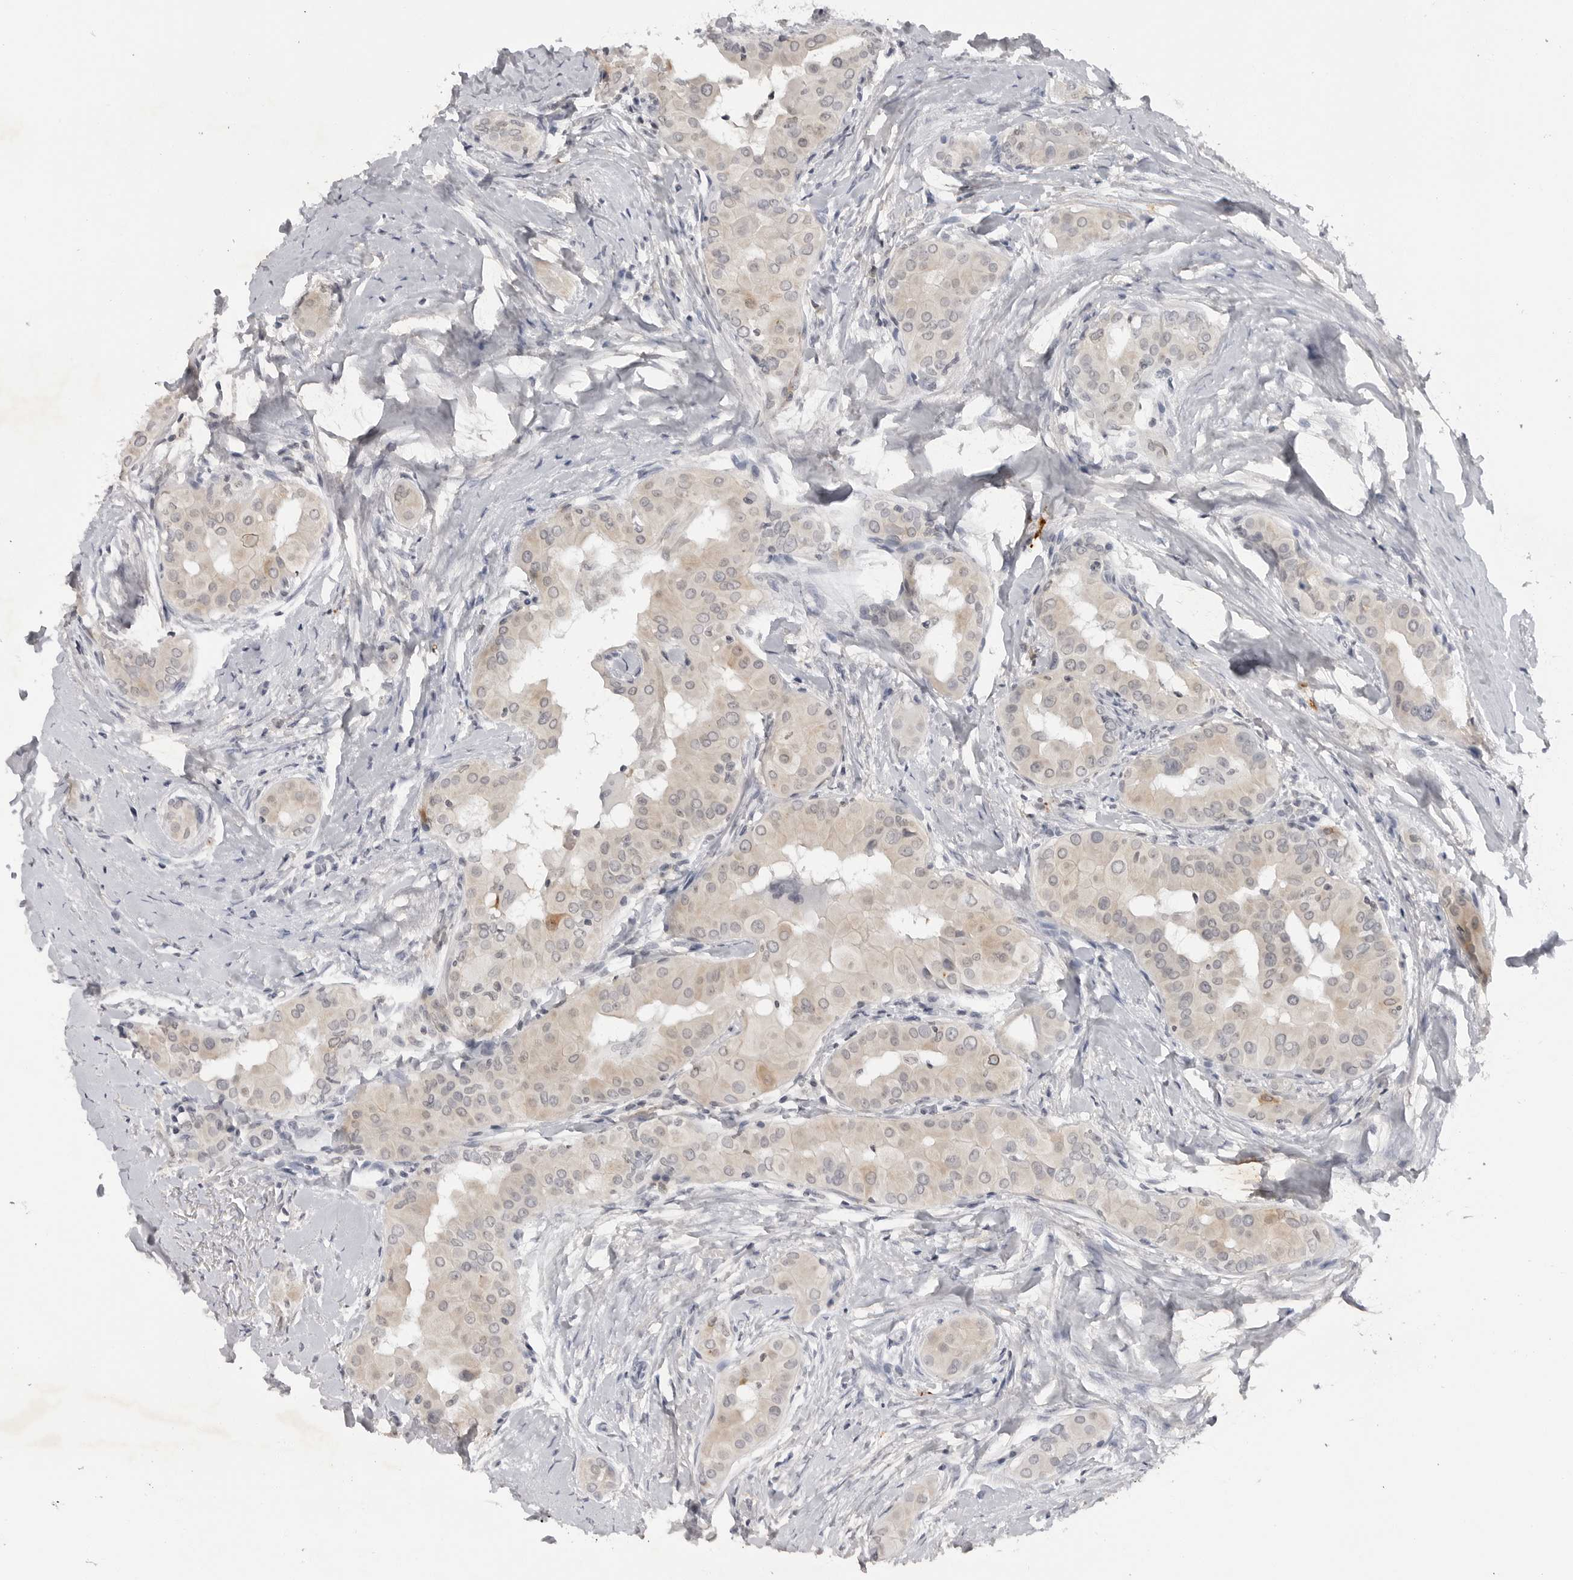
{"staining": {"intensity": "weak", "quantity": ">75%", "location": "cytoplasmic/membranous"}, "tissue": "thyroid cancer", "cell_type": "Tumor cells", "image_type": "cancer", "snomed": [{"axis": "morphology", "description": "Papillary adenocarcinoma, NOS"}, {"axis": "topography", "description": "Thyroid gland"}], "caption": "A brown stain labels weak cytoplasmic/membranous positivity of a protein in thyroid papillary adenocarcinoma tumor cells.", "gene": "RRM1", "patient": {"sex": "male", "age": 33}}